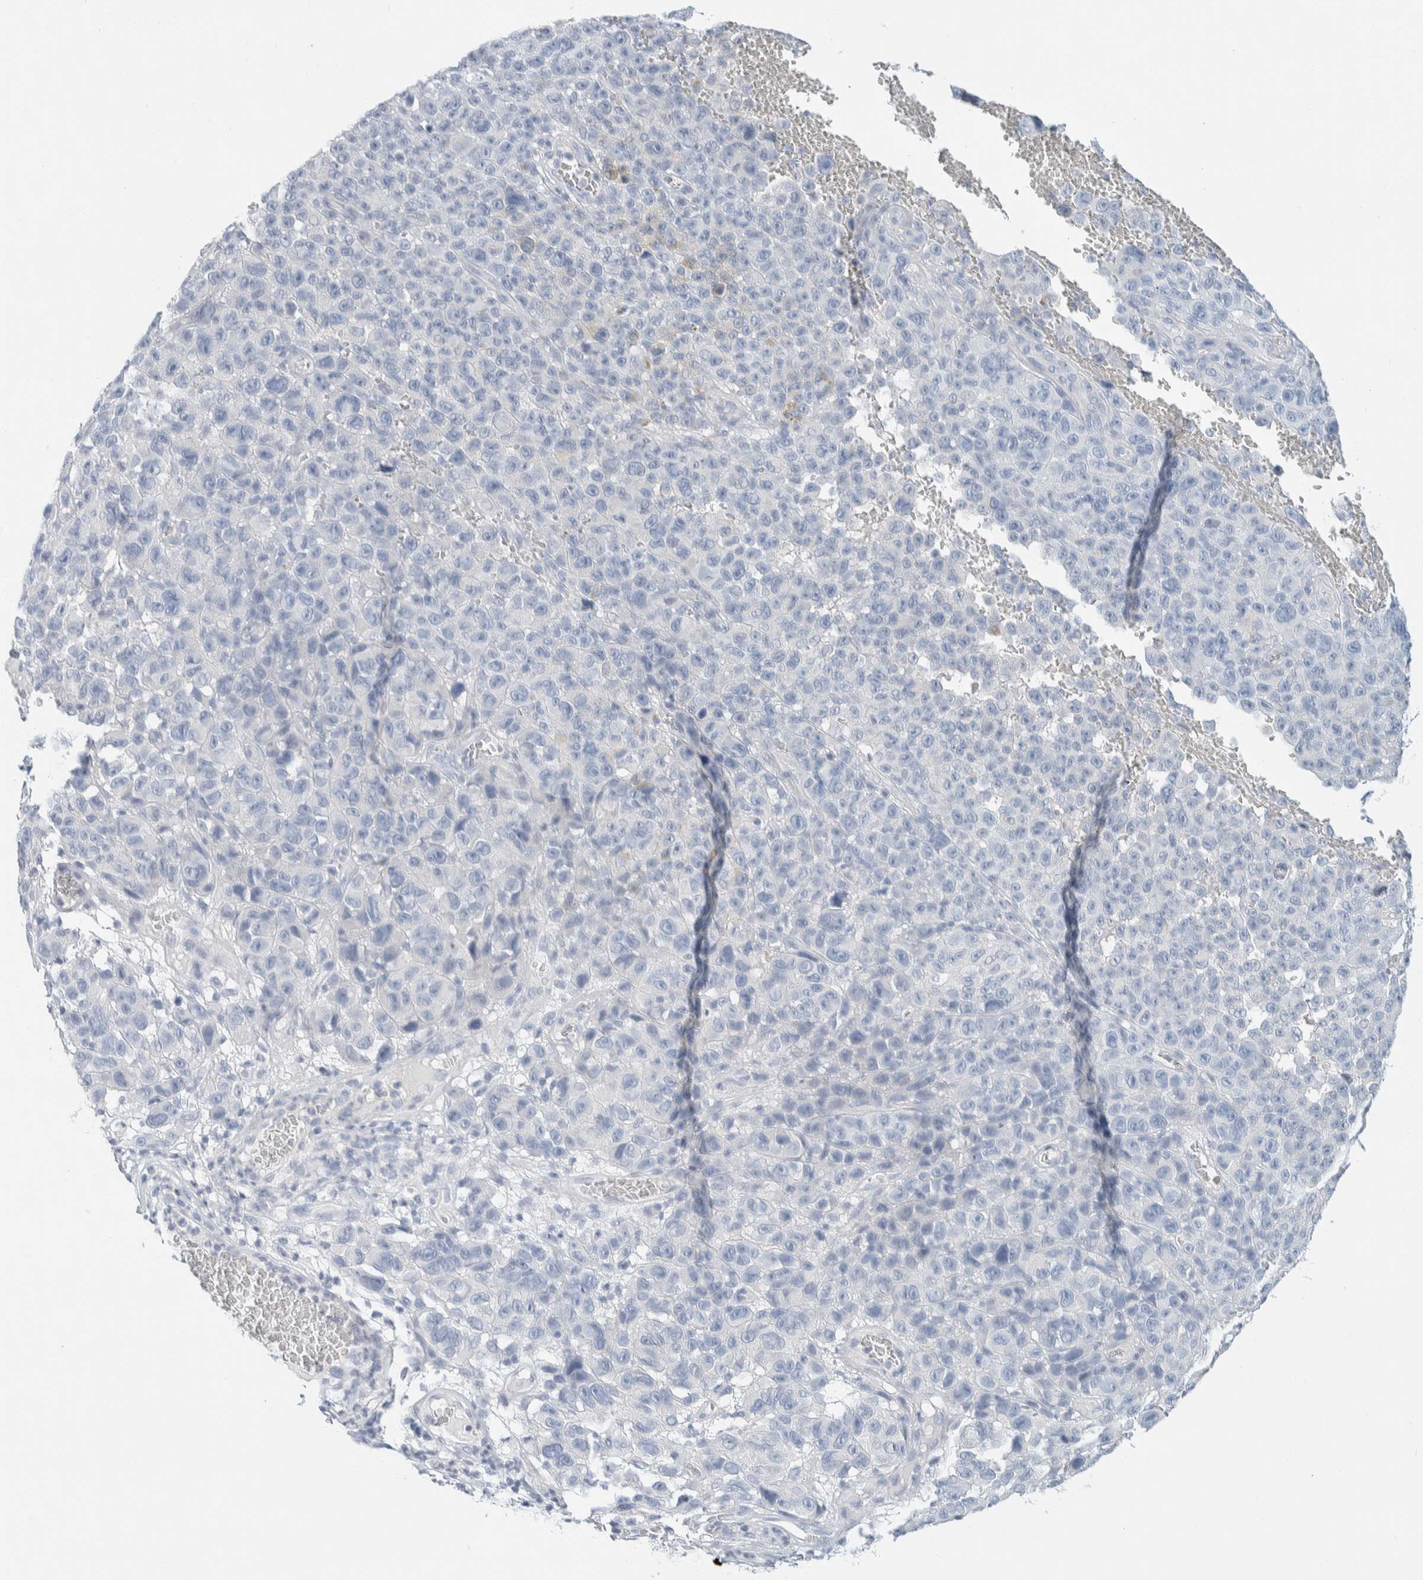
{"staining": {"intensity": "negative", "quantity": "none", "location": "none"}, "tissue": "melanoma", "cell_type": "Tumor cells", "image_type": "cancer", "snomed": [{"axis": "morphology", "description": "Malignant melanoma, NOS"}, {"axis": "topography", "description": "Skin"}], "caption": "Immunohistochemistry (IHC) of malignant melanoma exhibits no positivity in tumor cells. (DAB immunohistochemistry (IHC) visualized using brightfield microscopy, high magnification).", "gene": "ALOX12B", "patient": {"sex": "female", "age": 82}}